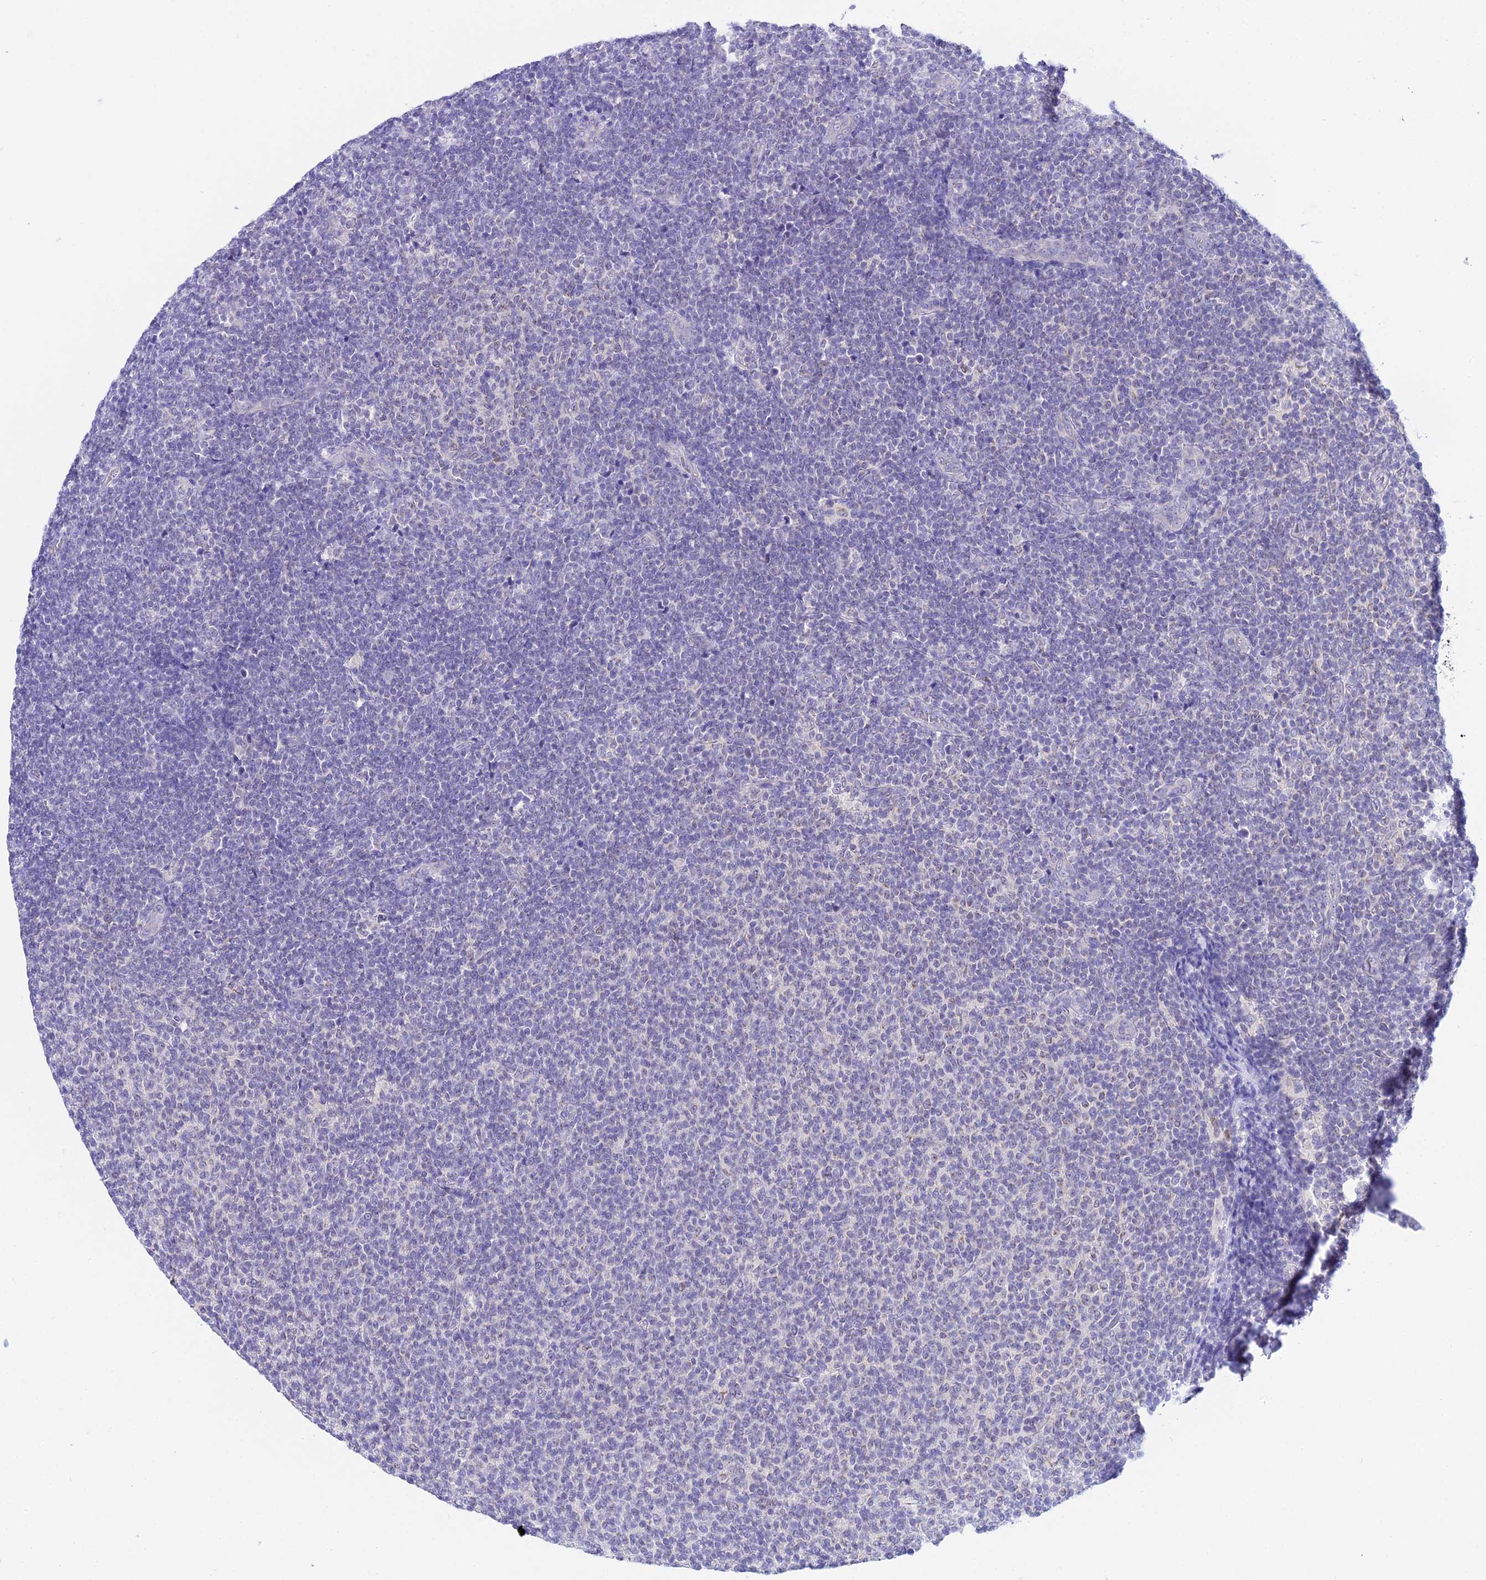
{"staining": {"intensity": "negative", "quantity": "none", "location": "none"}, "tissue": "lymphoma", "cell_type": "Tumor cells", "image_type": "cancer", "snomed": [{"axis": "morphology", "description": "Malignant lymphoma, non-Hodgkin's type, Low grade"}, {"axis": "topography", "description": "Lymph node"}], "caption": "The photomicrograph displays no staining of tumor cells in lymphoma.", "gene": "ATG16L2", "patient": {"sex": "male", "age": 66}}